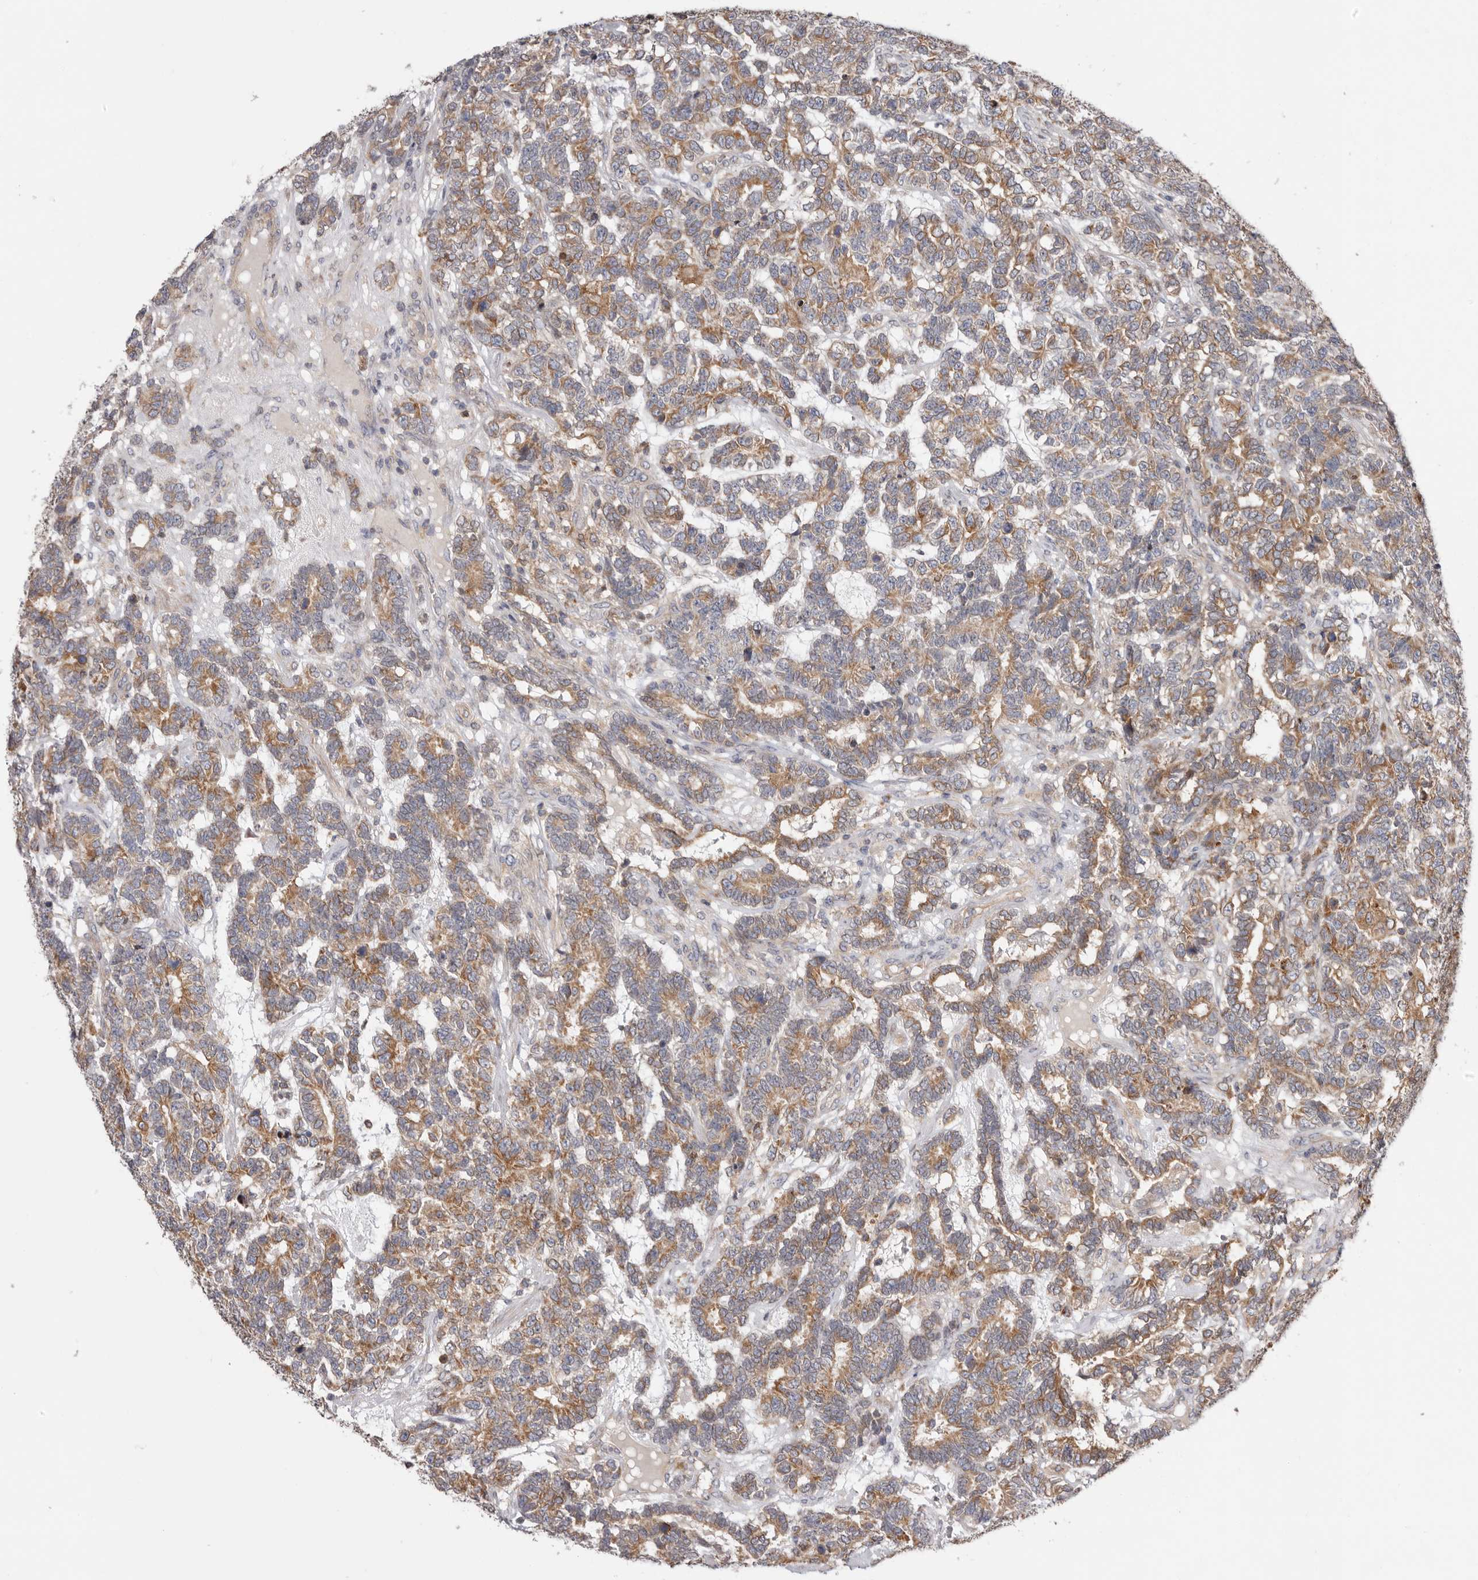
{"staining": {"intensity": "moderate", "quantity": ">75%", "location": "cytoplasmic/membranous"}, "tissue": "testis cancer", "cell_type": "Tumor cells", "image_type": "cancer", "snomed": [{"axis": "morphology", "description": "Carcinoma, Embryonal, NOS"}, {"axis": "topography", "description": "Testis"}], "caption": "DAB (3,3'-diaminobenzidine) immunohistochemical staining of testis cancer (embryonal carcinoma) shows moderate cytoplasmic/membranous protein positivity in about >75% of tumor cells.", "gene": "TMUB1", "patient": {"sex": "male", "age": 26}}